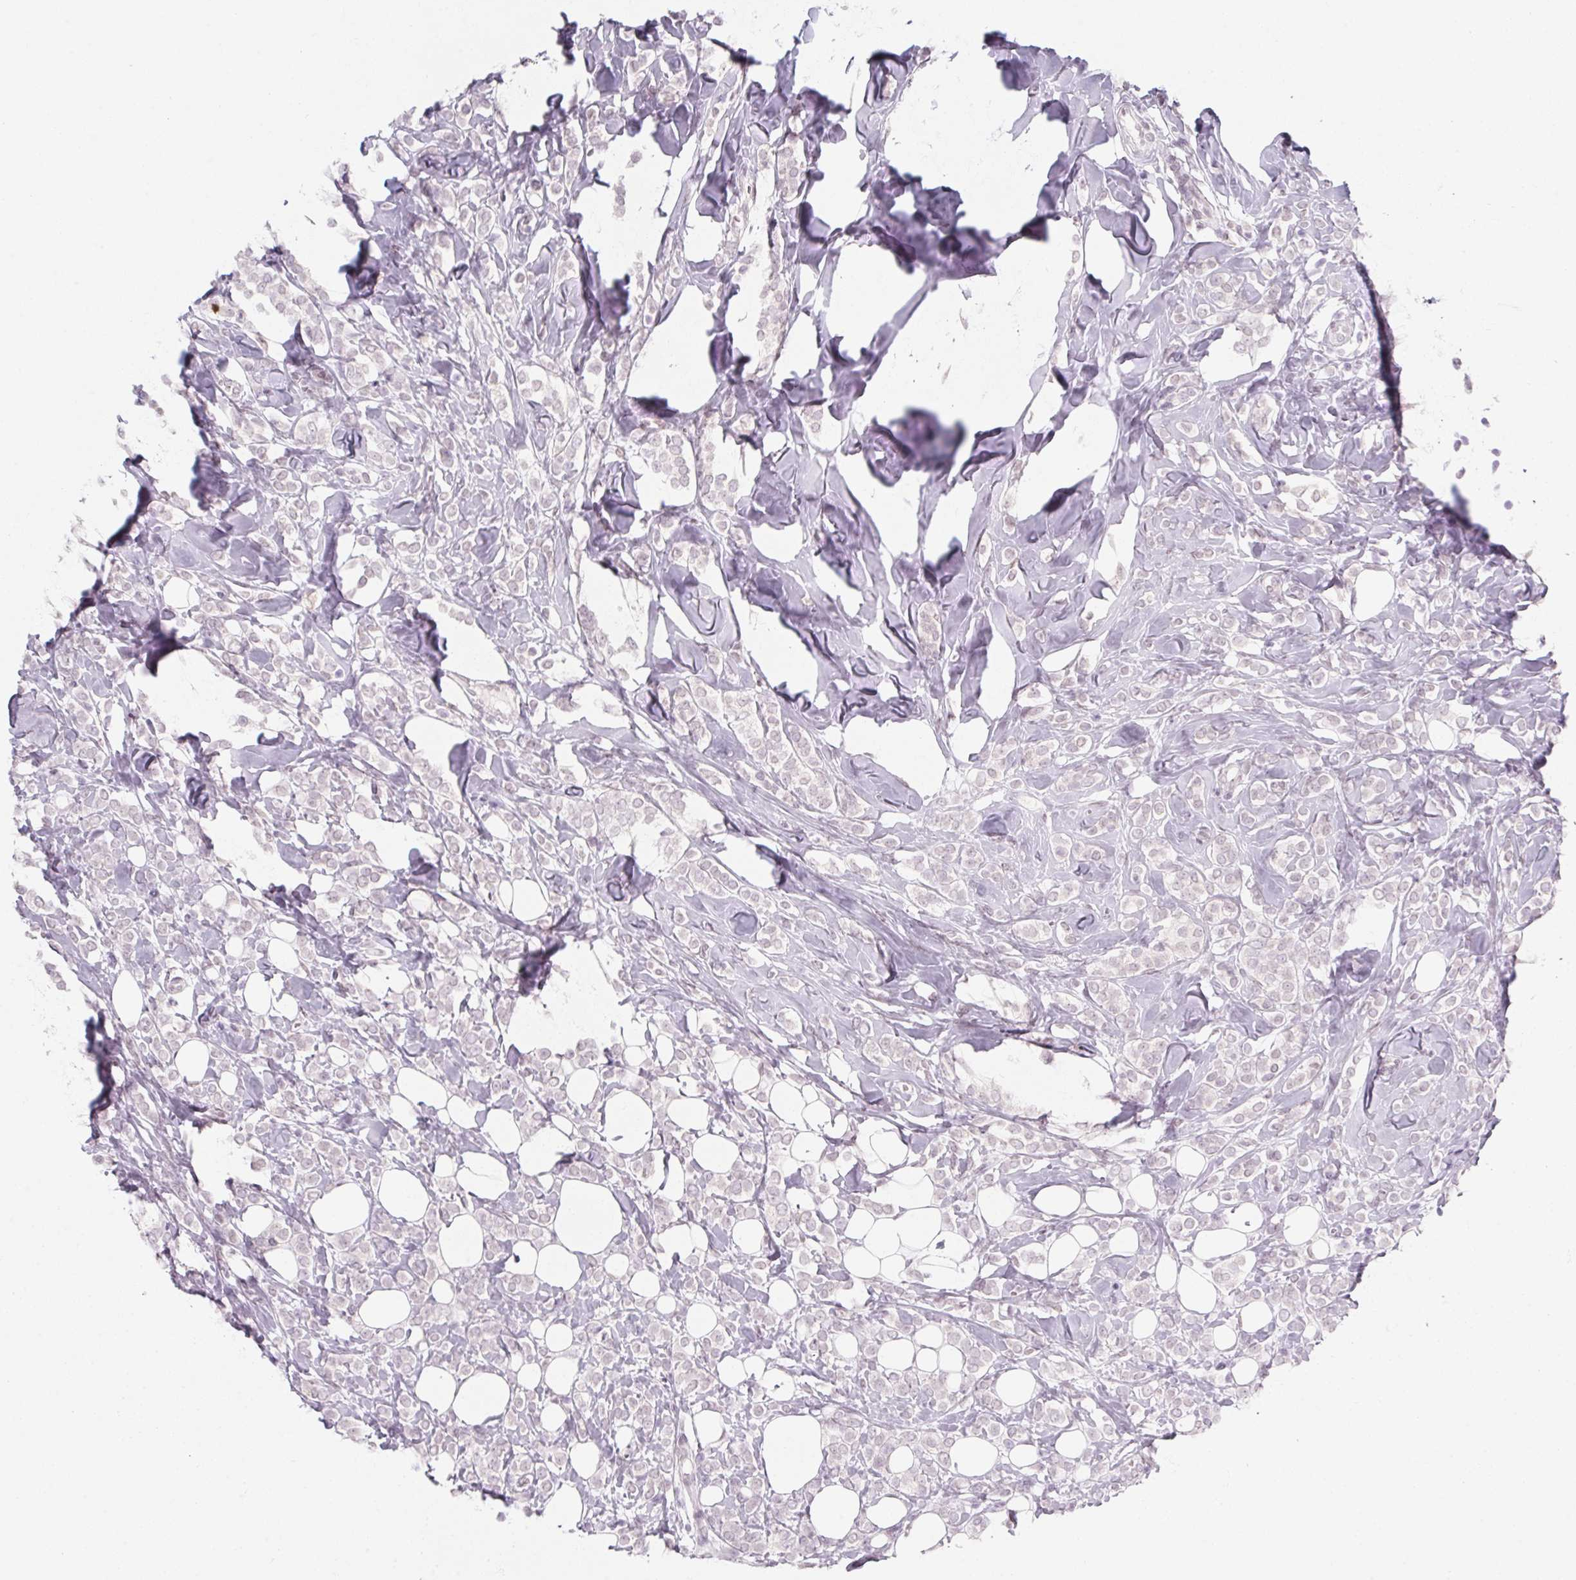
{"staining": {"intensity": "negative", "quantity": "none", "location": "none"}, "tissue": "breast cancer", "cell_type": "Tumor cells", "image_type": "cancer", "snomed": [{"axis": "morphology", "description": "Lobular carcinoma"}, {"axis": "topography", "description": "Breast"}], "caption": "Tumor cells are negative for brown protein staining in breast cancer (lobular carcinoma).", "gene": "KCNQ2", "patient": {"sex": "female", "age": 49}}